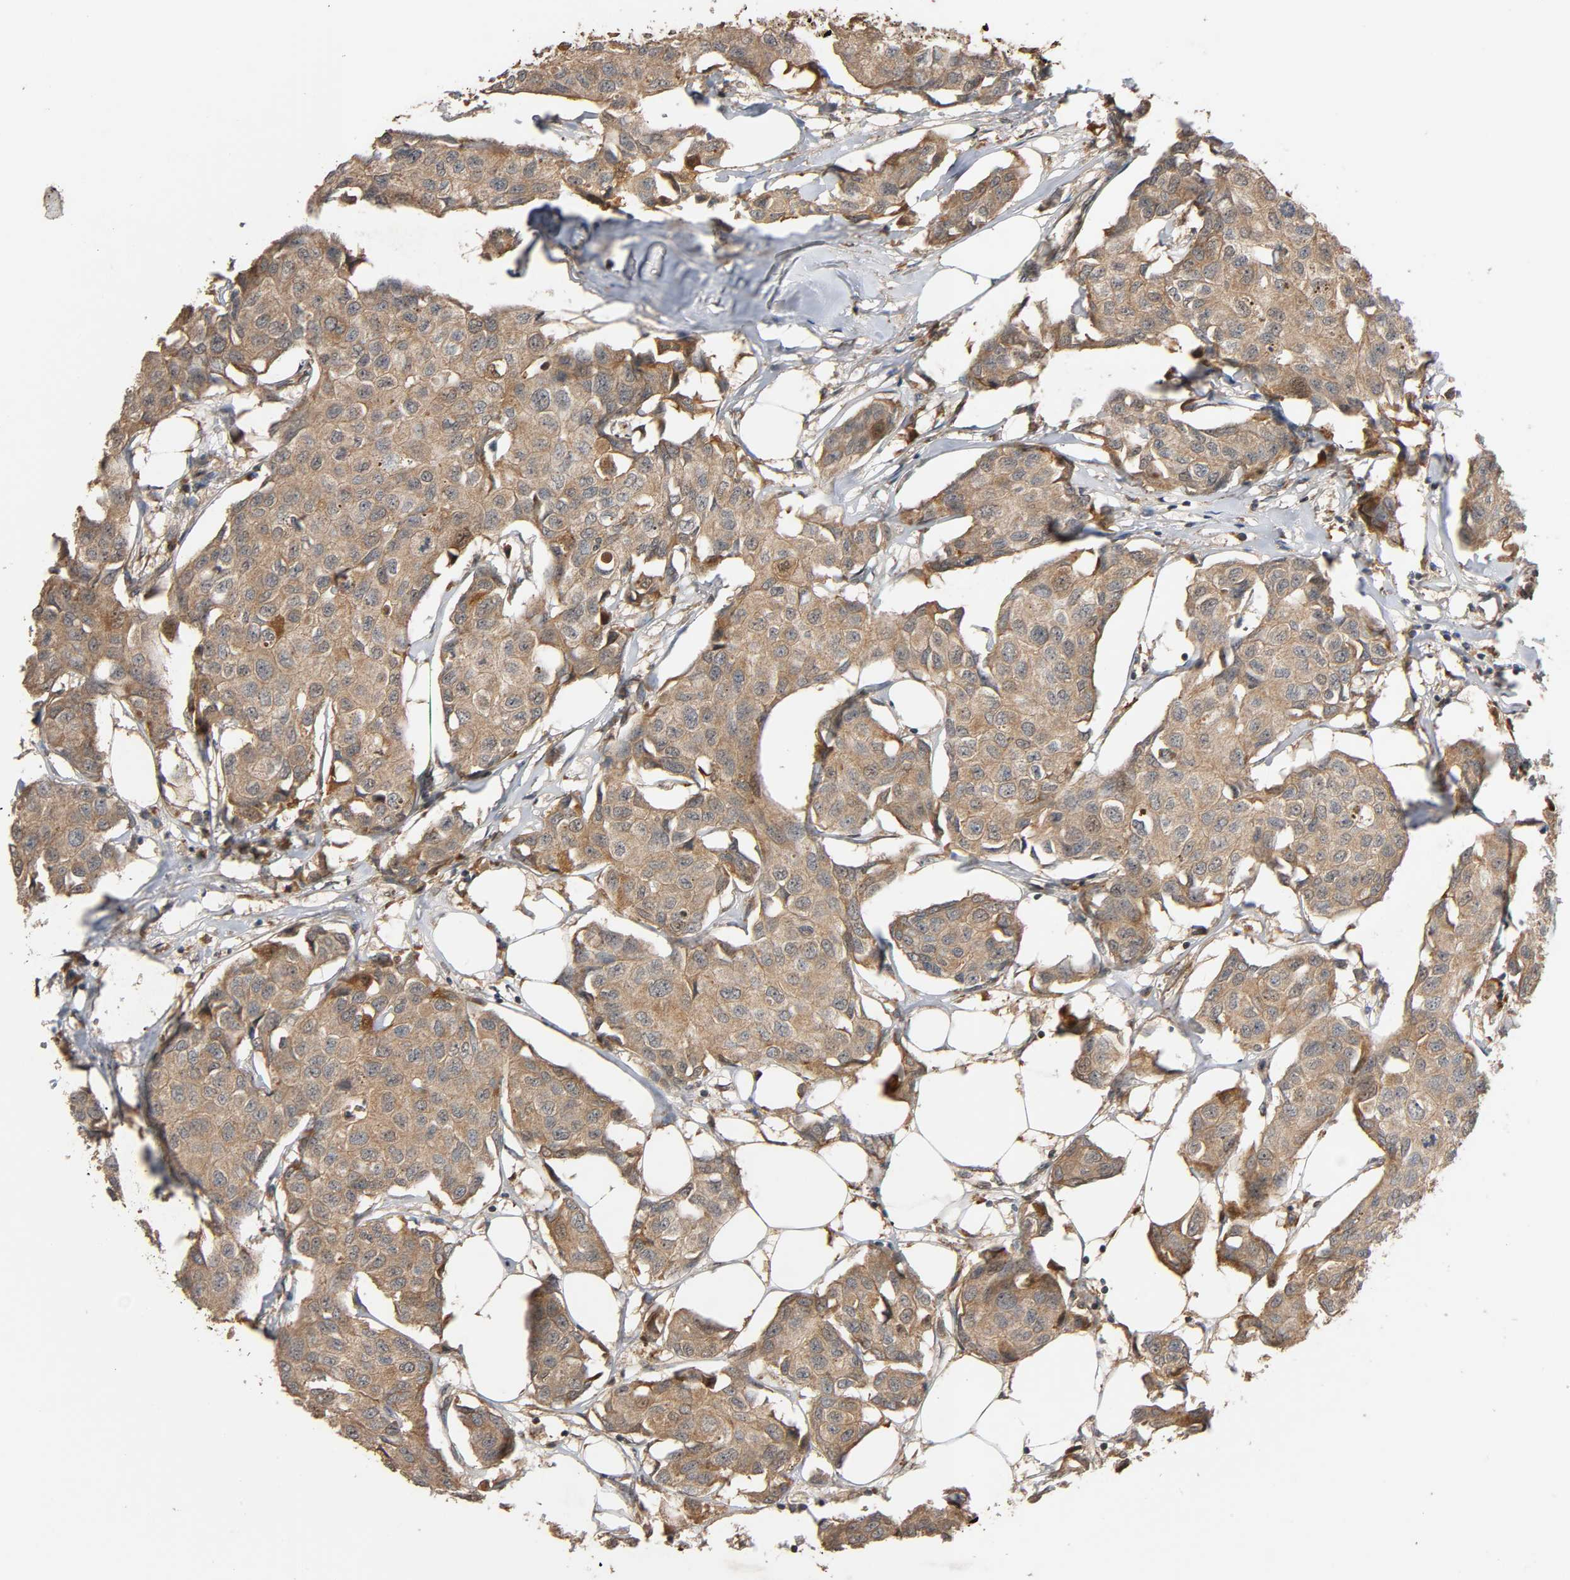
{"staining": {"intensity": "moderate", "quantity": ">75%", "location": "cytoplasmic/membranous"}, "tissue": "breast cancer", "cell_type": "Tumor cells", "image_type": "cancer", "snomed": [{"axis": "morphology", "description": "Duct carcinoma"}, {"axis": "topography", "description": "Breast"}], "caption": "Breast cancer (intraductal carcinoma) tissue shows moderate cytoplasmic/membranous positivity in about >75% of tumor cells, visualized by immunohistochemistry.", "gene": "MAP3K8", "patient": {"sex": "female", "age": 80}}